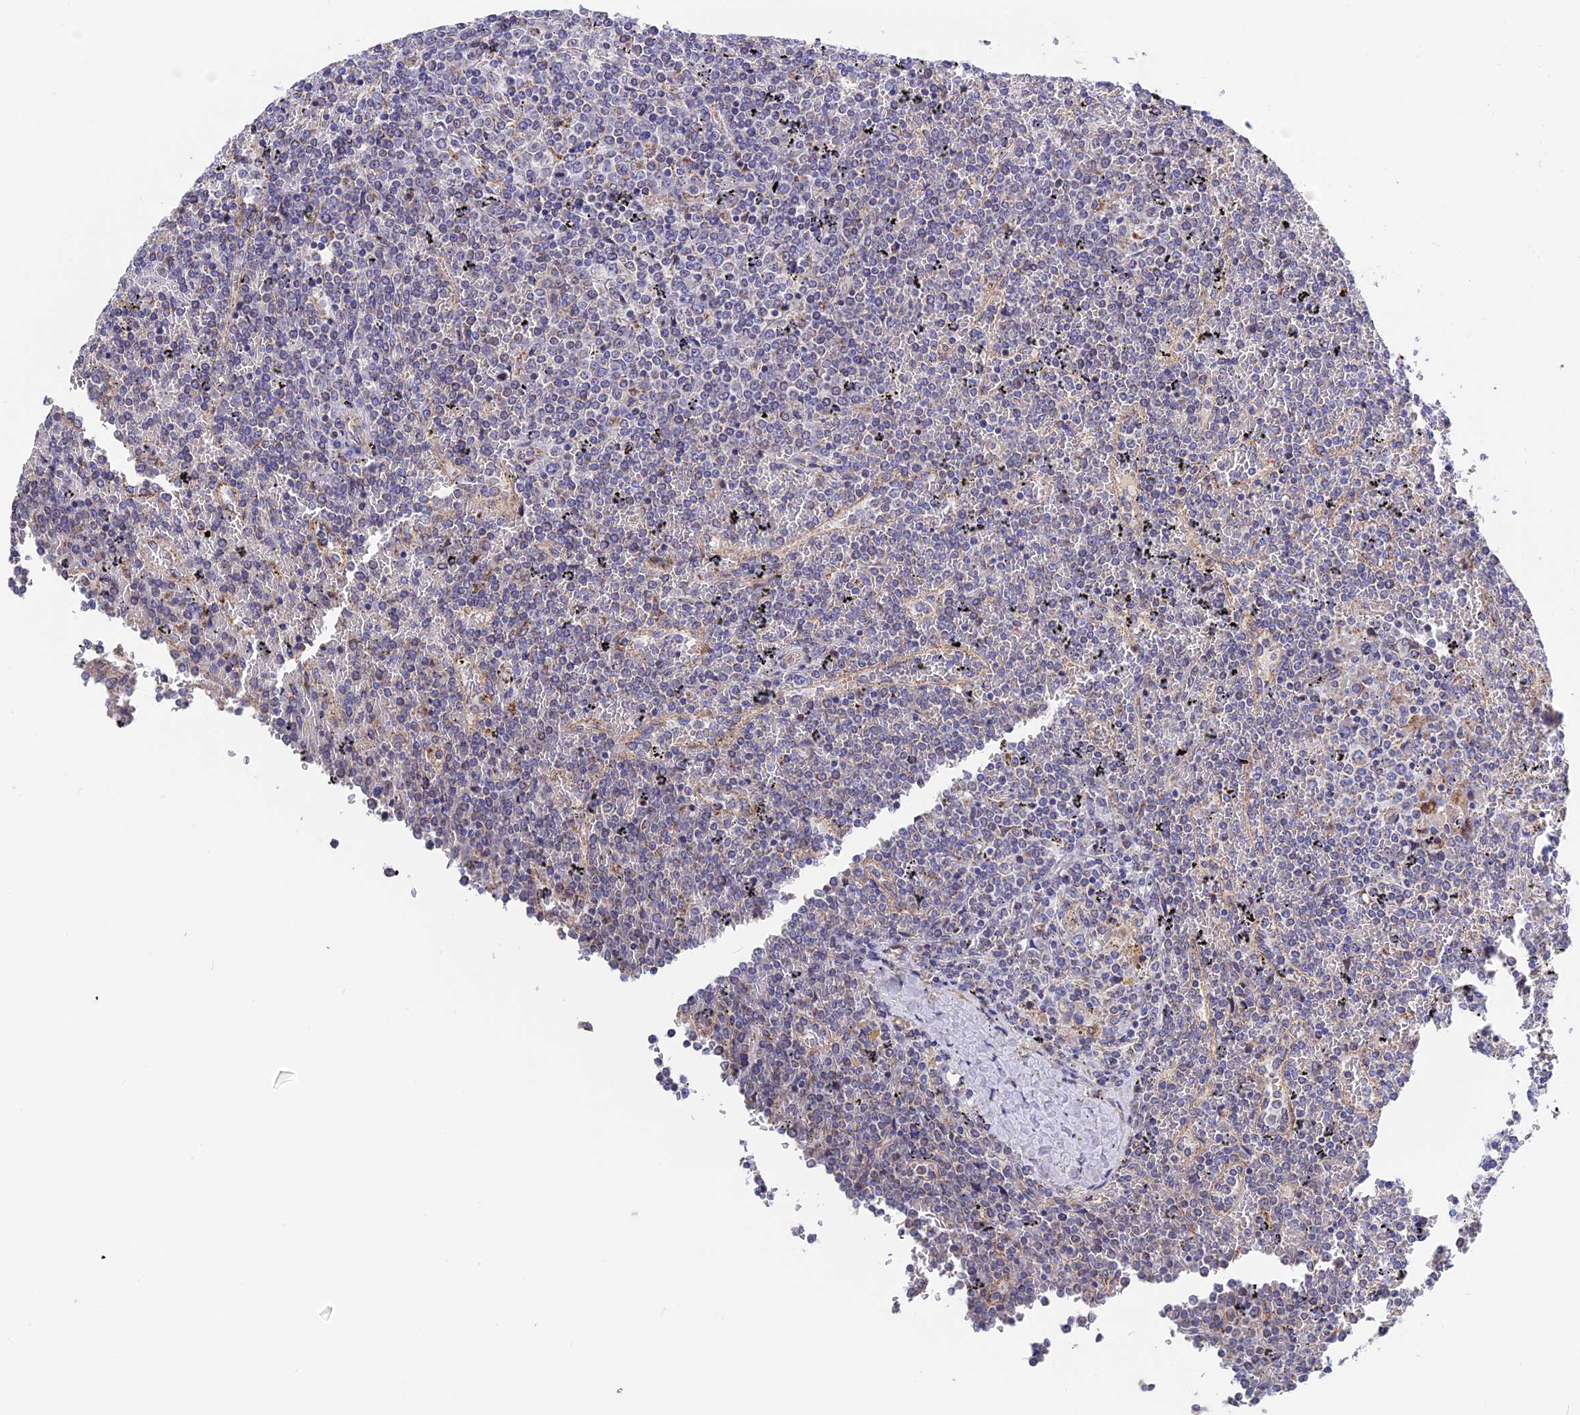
{"staining": {"intensity": "negative", "quantity": "none", "location": "none"}, "tissue": "lymphoma", "cell_type": "Tumor cells", "image_type": "cancer", "snomed": [{"axis": "morphology", "description": "Malignant lymphoma, non-Hodgkin's type, Low grade"}, {"axis": "topography", "description": "Spleen"}], "caption": "Tumor cells are negative for protein expression in human malignant lymphoma, non-Hodgkin's type (low-grade). (Brightfield microscopy of DAB immunohistochemistry (IHC) at high magnification).", "gene": "ETFDH", "patient": {"sex": "female", "age": 19}}